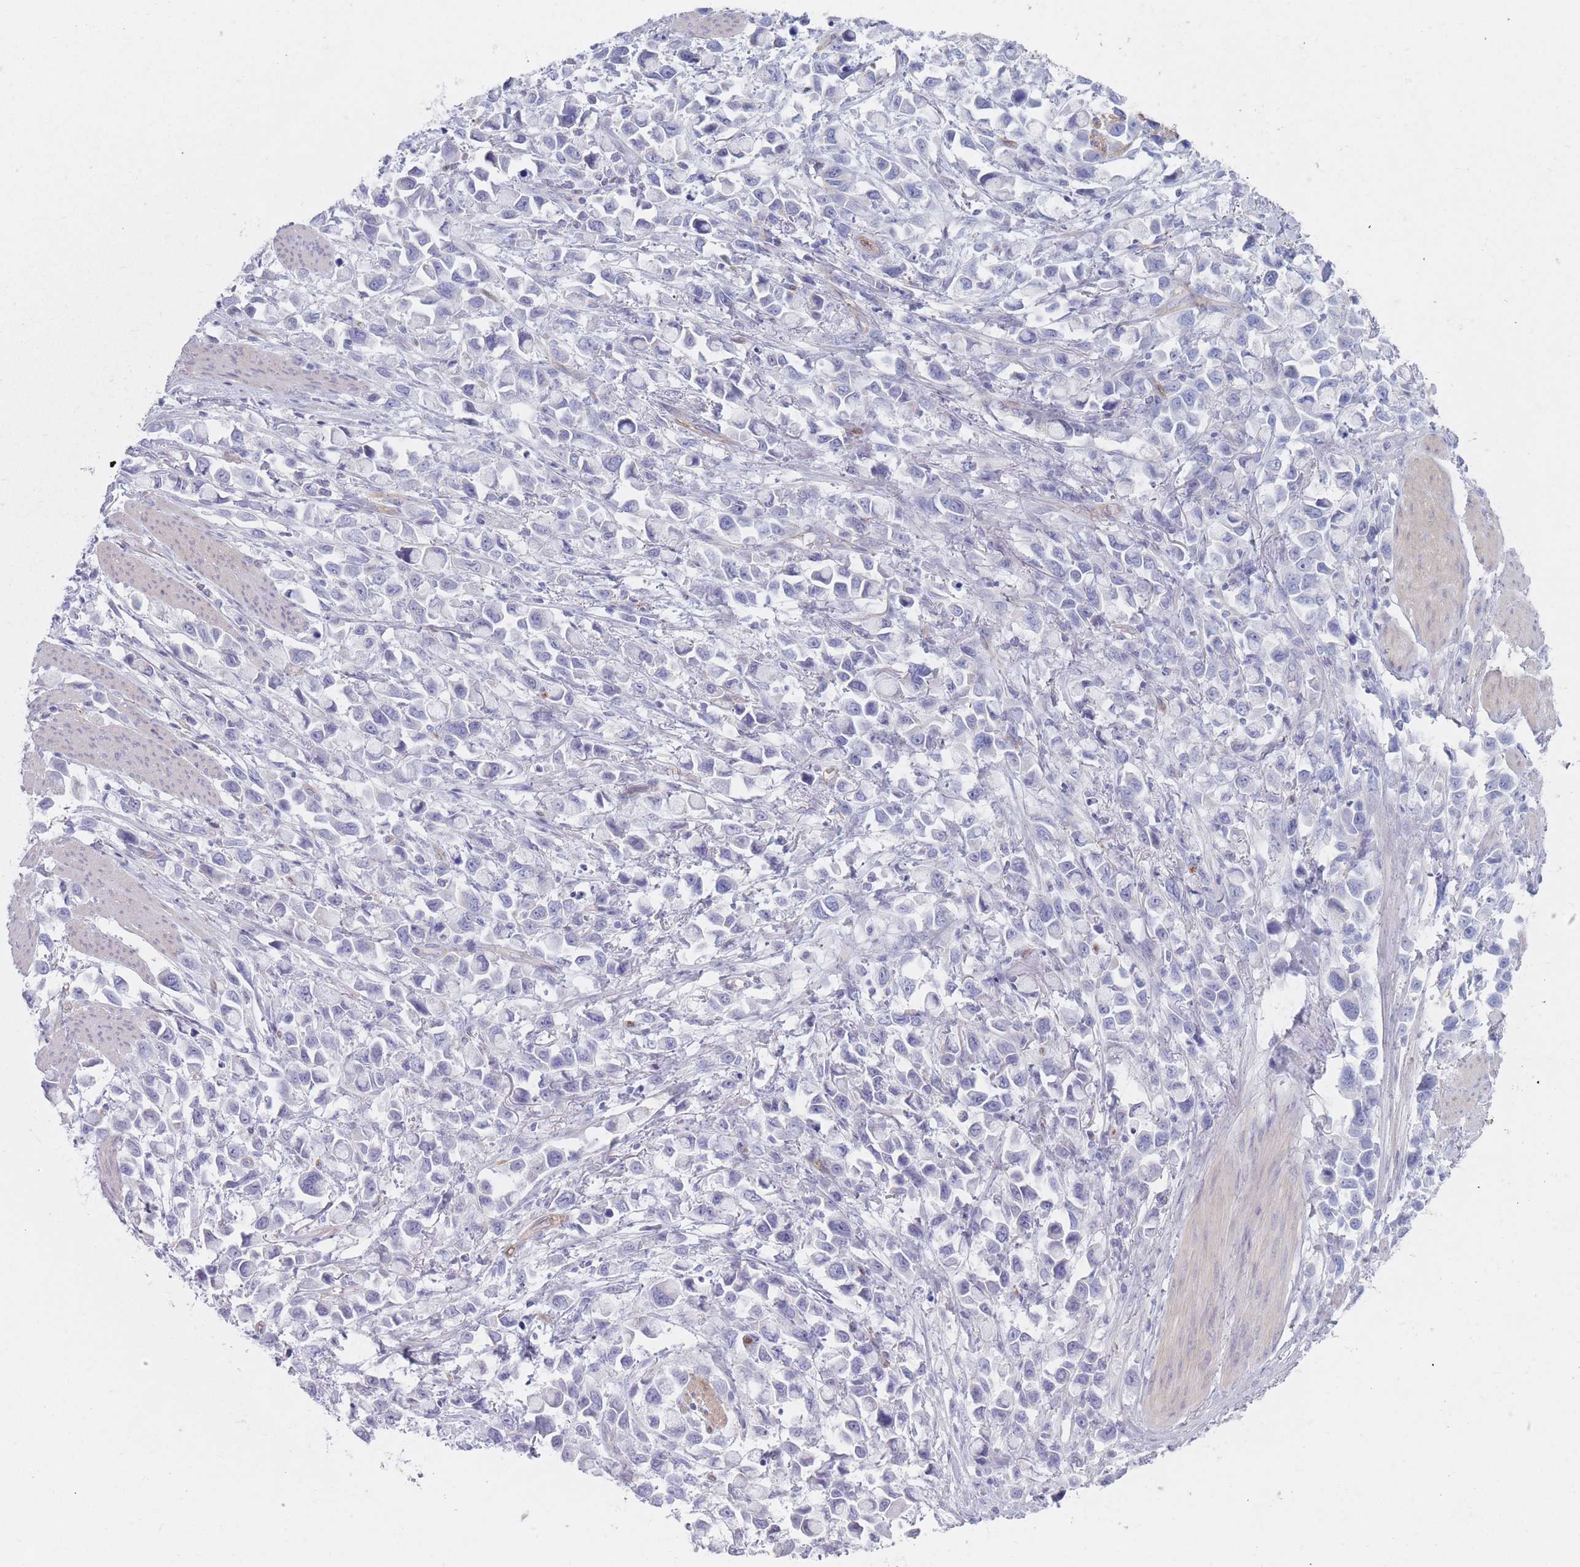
{"staining": {"intensity": "negative", "quantity": "none", "location": "none"}, "tissue": "stomach cancer", "cell_type": "Tumor cells", "image_type": "cancer", "snomed": [{"axis": "morphology", "description": "Adenocarcinoma, NOS"}, {"axis": "topography", "description": "Stomach"}], "caption": "Tumor cells are negative for brown protein staining in stomach adenocarcinoma.", "gene": "PLPP1", "patient": {"sex": "female", "age": 81}}